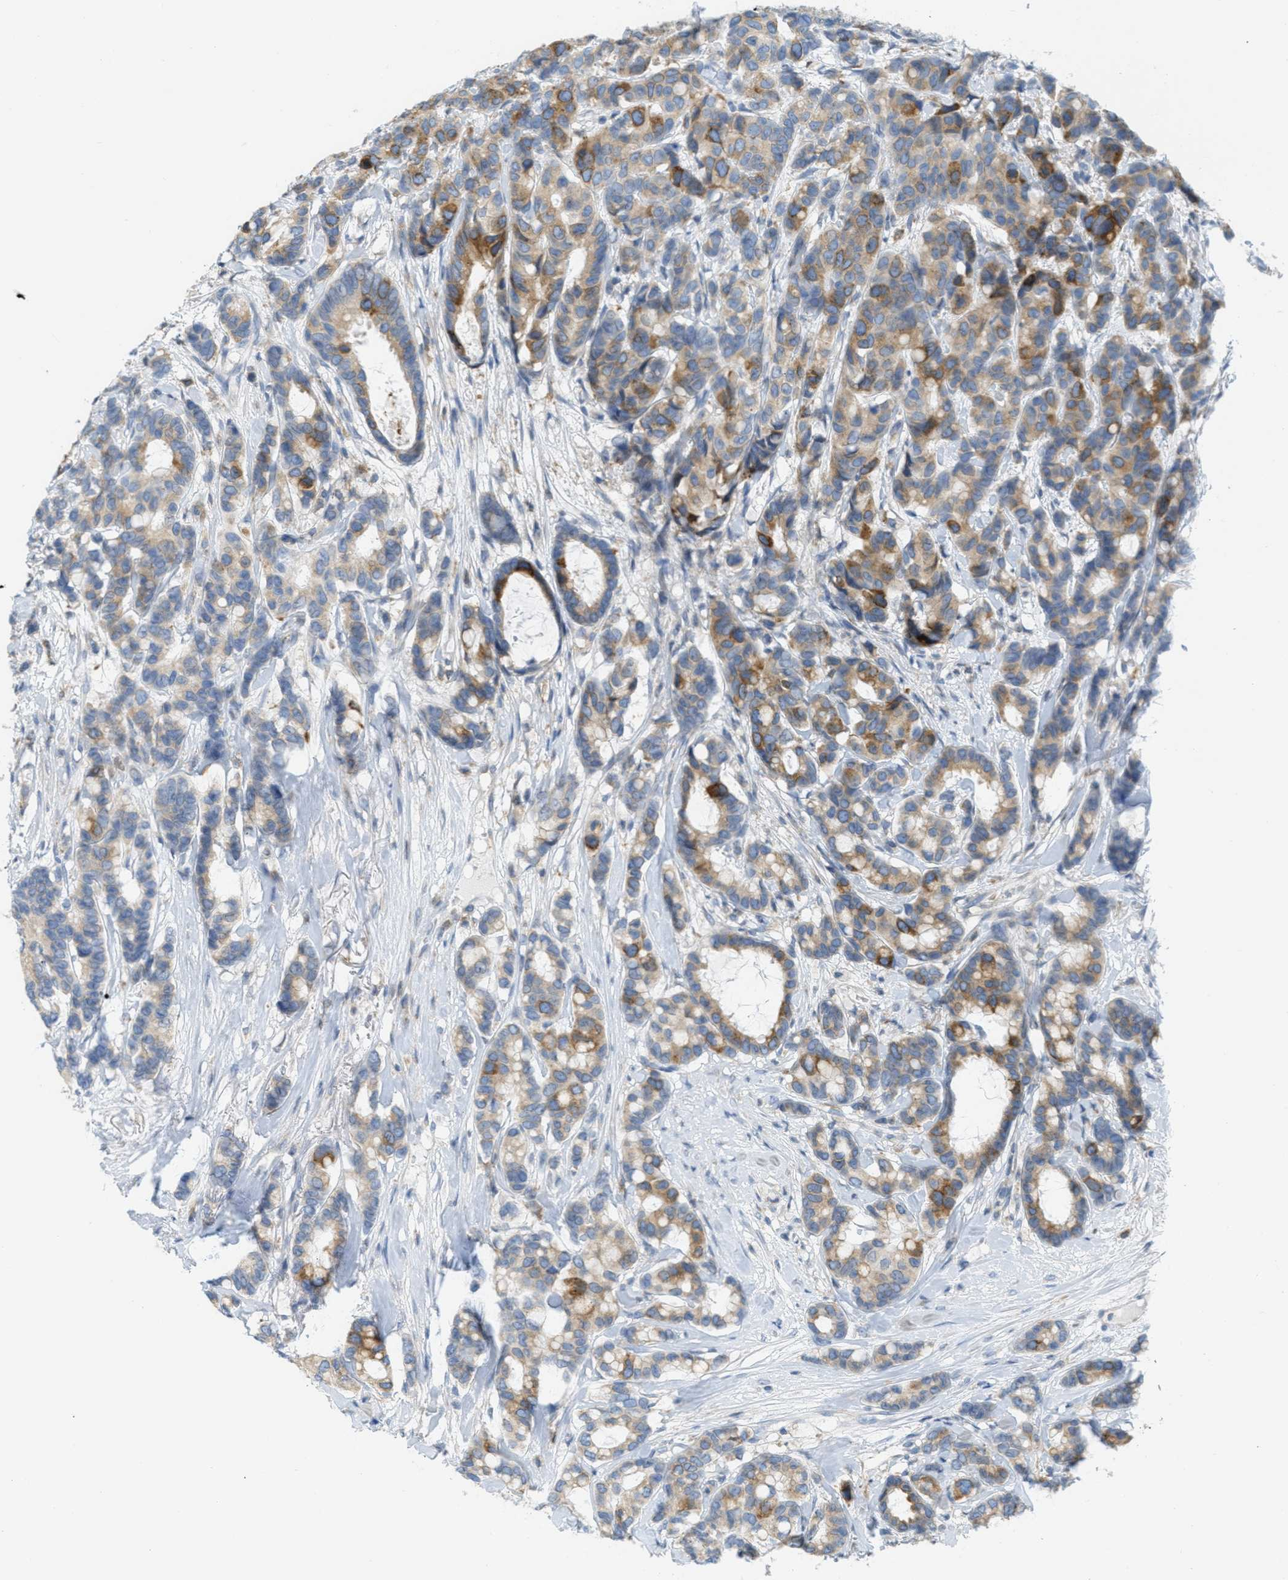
{"staining": {"intensity": "strong", "quantity": "<25%", "location": "cytoplasmic/membranous"}, "tissue": "breast cancer", "cell_type": "Tumor cells", "image_type": "cancer", "snomed": [{"axis": "morphology", "description": "Duct carcinoma"}, {"axis": "topography", "description": "Breast"}], "caption": "Immunohistochemistry histopathology image of breast intraductal carcinoma stained for a protein (brown), which exhibits medium levels of strong cytoplasmic/membranous positivity in approximately <25% of tumor cells.", "gene": "TEX264", "patient": {"sex": "female", "age": 87}}